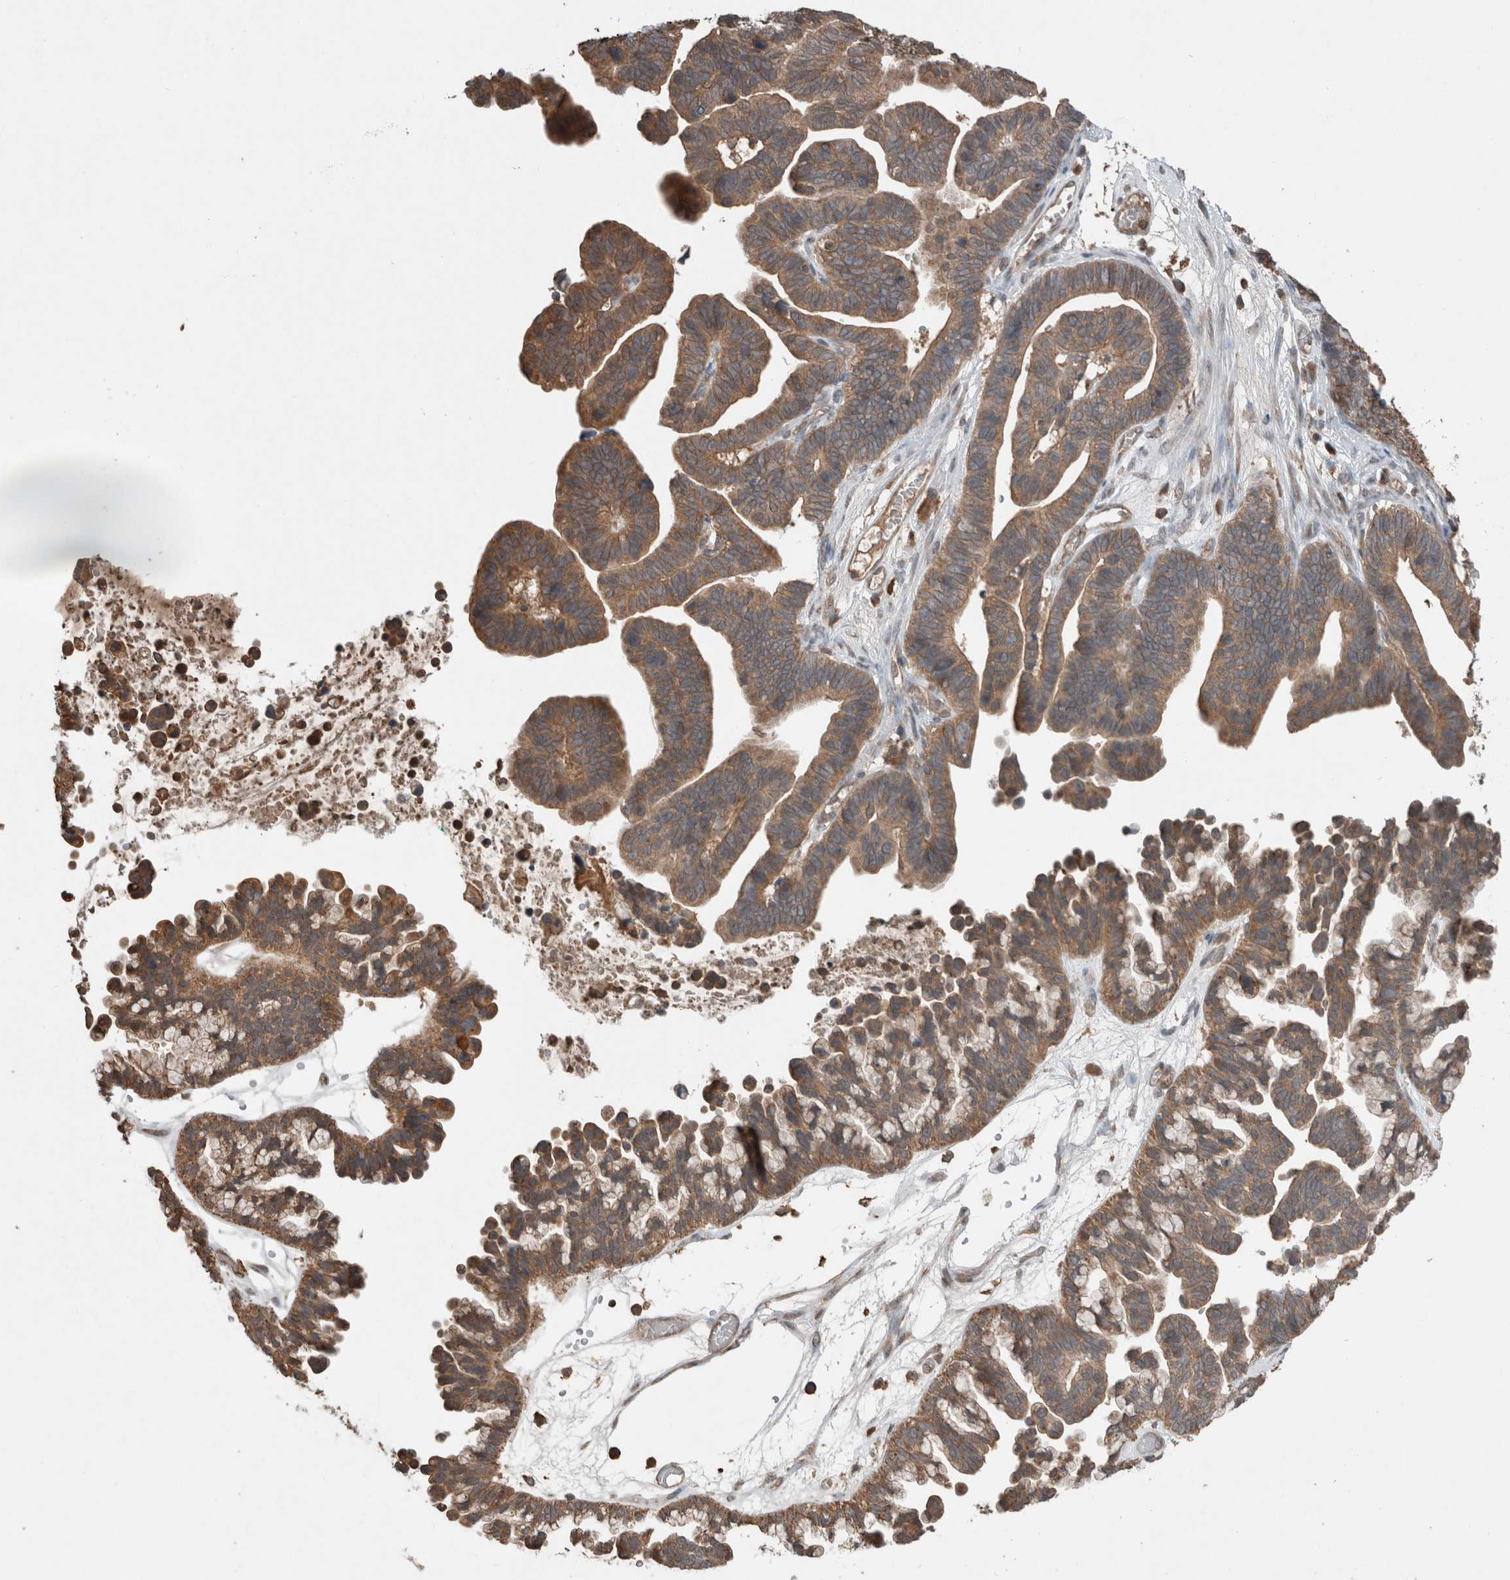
{"staining": {"intensity": "moderate", "quantity": ">75%", "location": "cytoplasmic/membranous"}, "tissue": "ovarian cancer", "cell_type": "Tumor cells", "image_type": "cancer", "snomed": [{"axis": "morphology", "description": "Cystadenocarcinoma, serous, NOS"}, {"axis": "topography", "description": "Ovary"}], "caption": "Immunohistochemistry (IHC) (DAB) staining of human ovarian cancer (serous cystadenocarcinoma) demonstrates moderate cytoplasmic/membranous protein staining in about >75% of tumor cells. The protein of interest is stained brown, and the nuclei are stained in blue (DAB IHC with brightfield microscopy, high magnification).", "gene": "KLK14", "patient": {"sex": "female", "age": 56}}